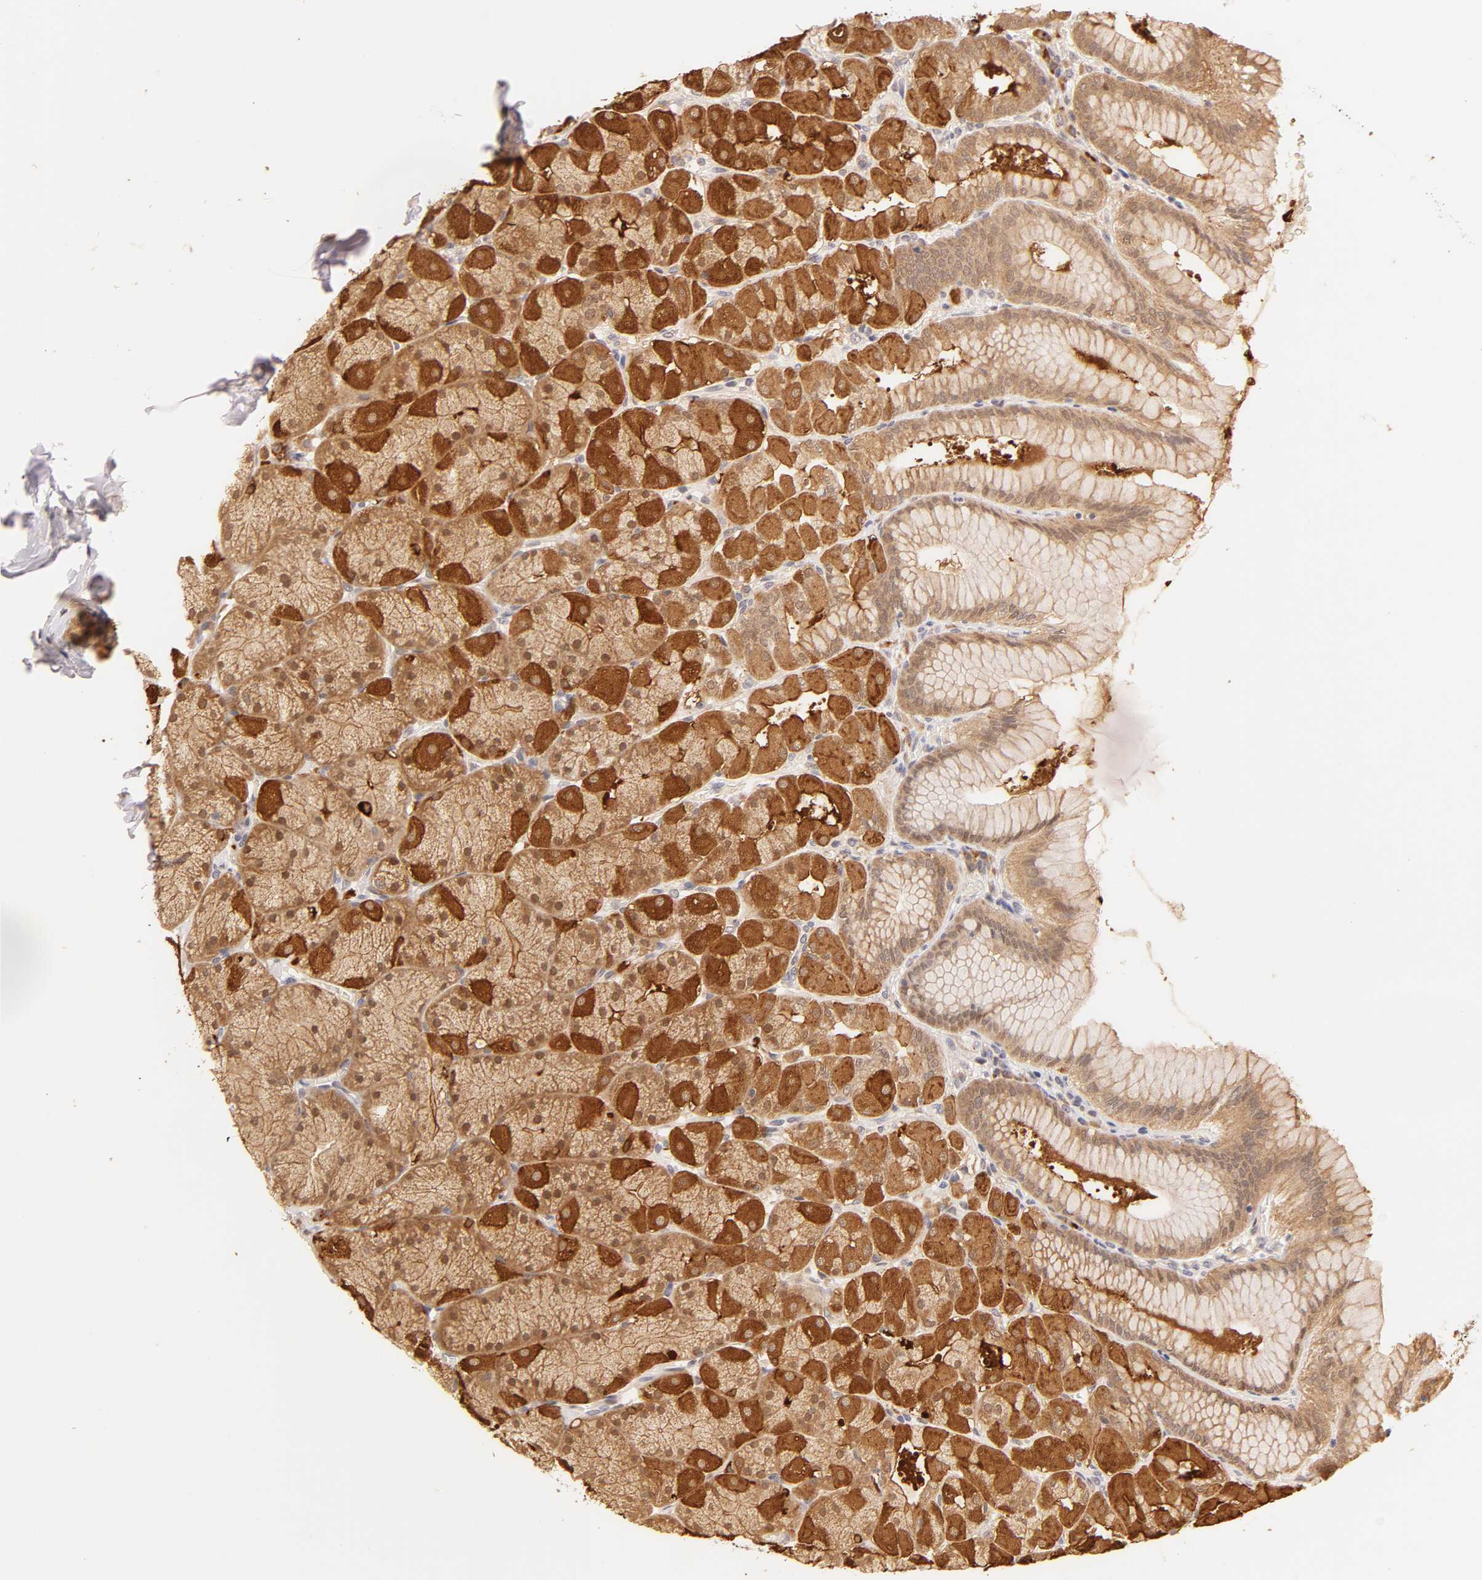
{"staining": {"intensity": "strong", "quantity": ">75%", "location": "cytoplasmic/membranous,nuclear"}, "tissue": "stomach", "cell_type": "Glandular cells", "image_type": "normal", "snomed": [{"axis": "morphology", "description": "Normal tissue, NOS"}, {"axis": "topography", "description": "Stomach, upper"}], "caption": "IHC of unremarkable stomach reveals high levels of strong cytoplasmic/membranous,nuclear expression in about >75% of glandular cells.", "gene": "GSTZ1", "patient": {"sex": "female", "age": 56}}